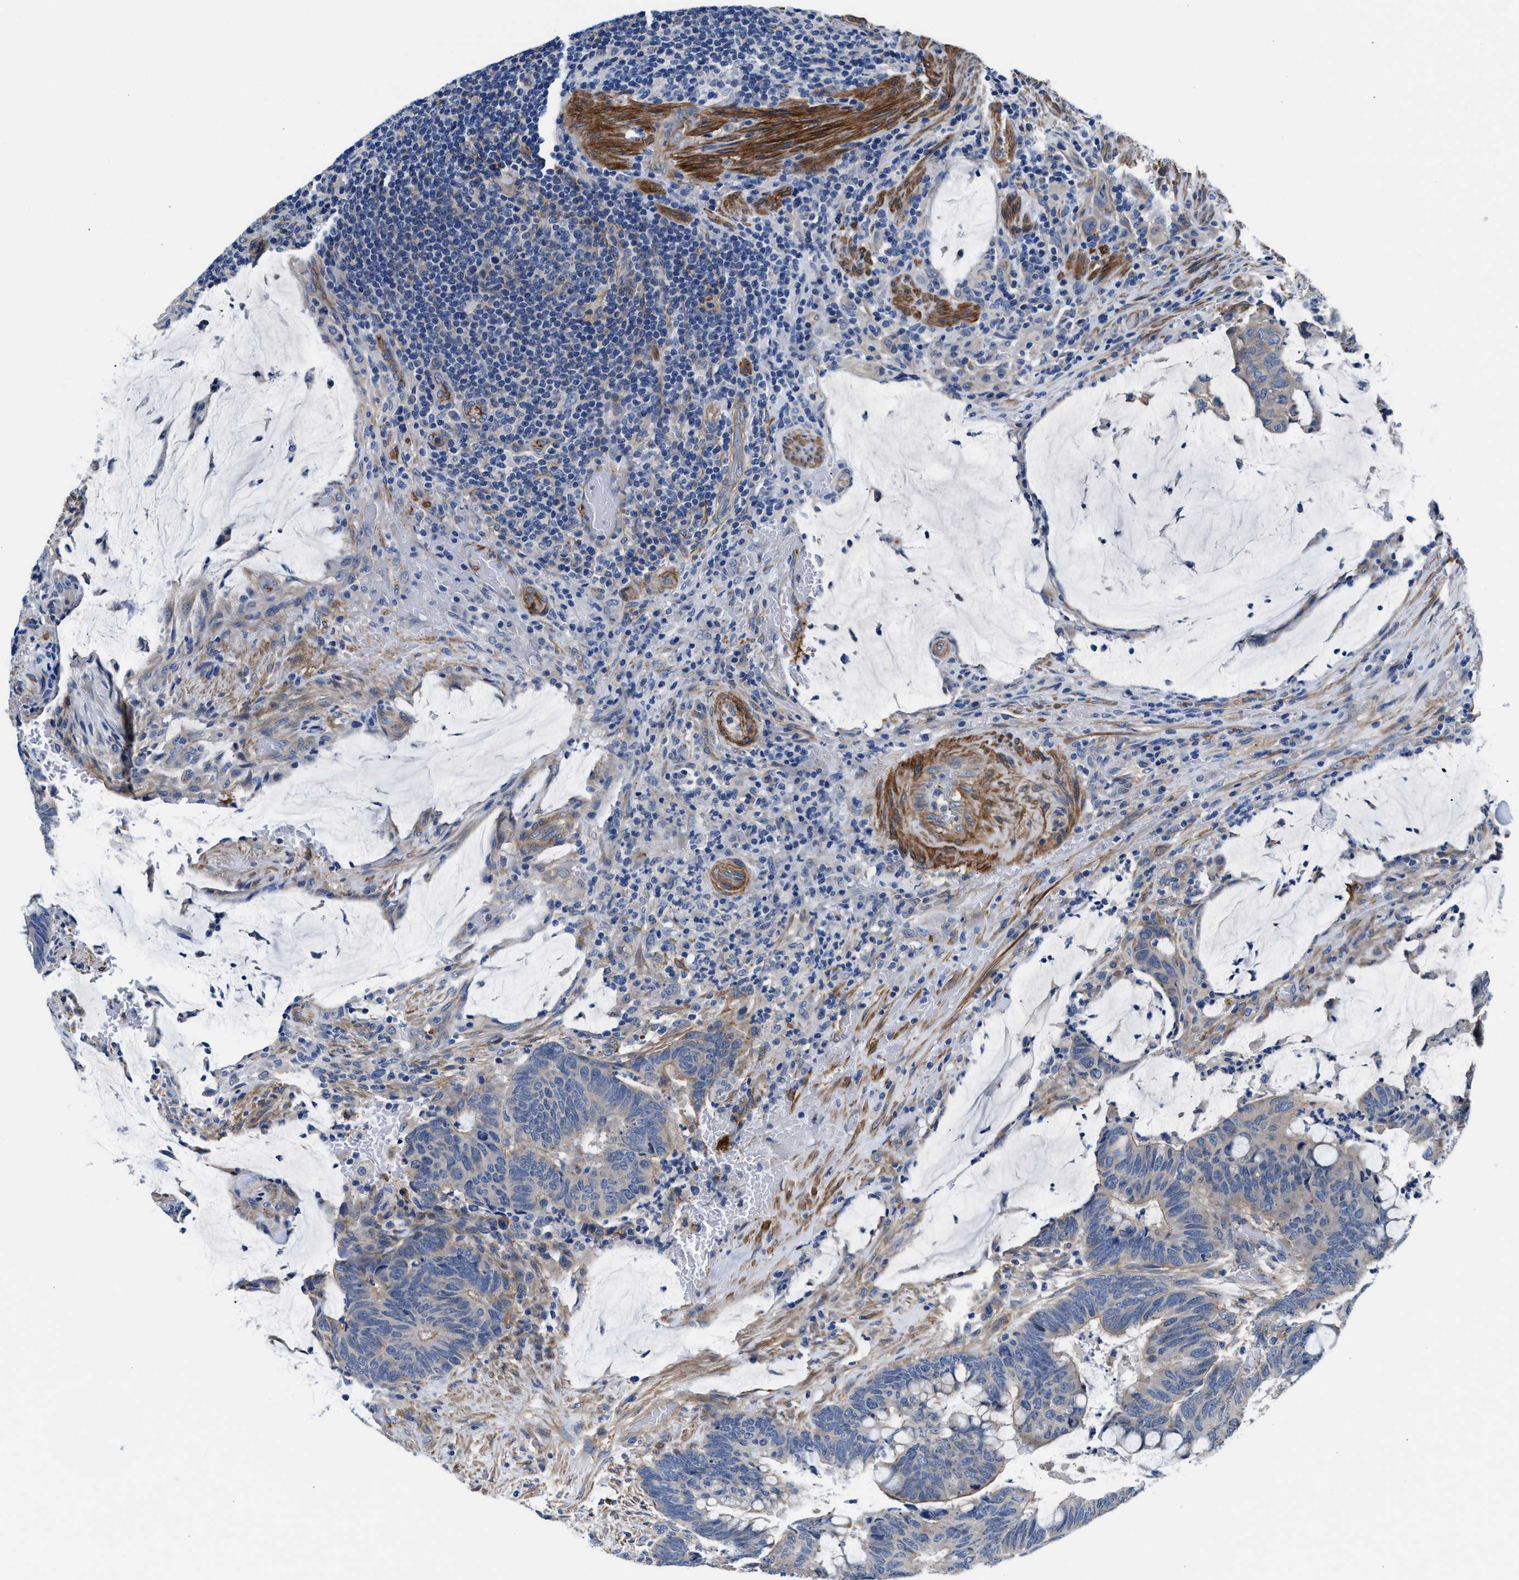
{"staining": {"intensity": "weak", "quantity": "<25%", "location": "cytoplasmic/membranous"}, "tissue": "colorectal cancer", "cell_type": "Tumor cells", "image_type": "cancer", "snomed": [{"axis": "morphology", "description": "Normal tissue, NOS"}, {"axis": "morphology", "description": "Adenocarcinoma, NOS"}, {"axis": "topography", "description": "Rectum"}, {"axis": "topography", "description": "Peripheral nerve tissue"}], "caption": "Micrograph shows no protein staining in tumor cells of colorectal cancer (adenocarcinoma) tissue. (DAB (3,3'-diaminobenzidine) immunohistochemistry, high magnification).", "gene": "PARG", "patient": {"sex": "male", "age": 92}}